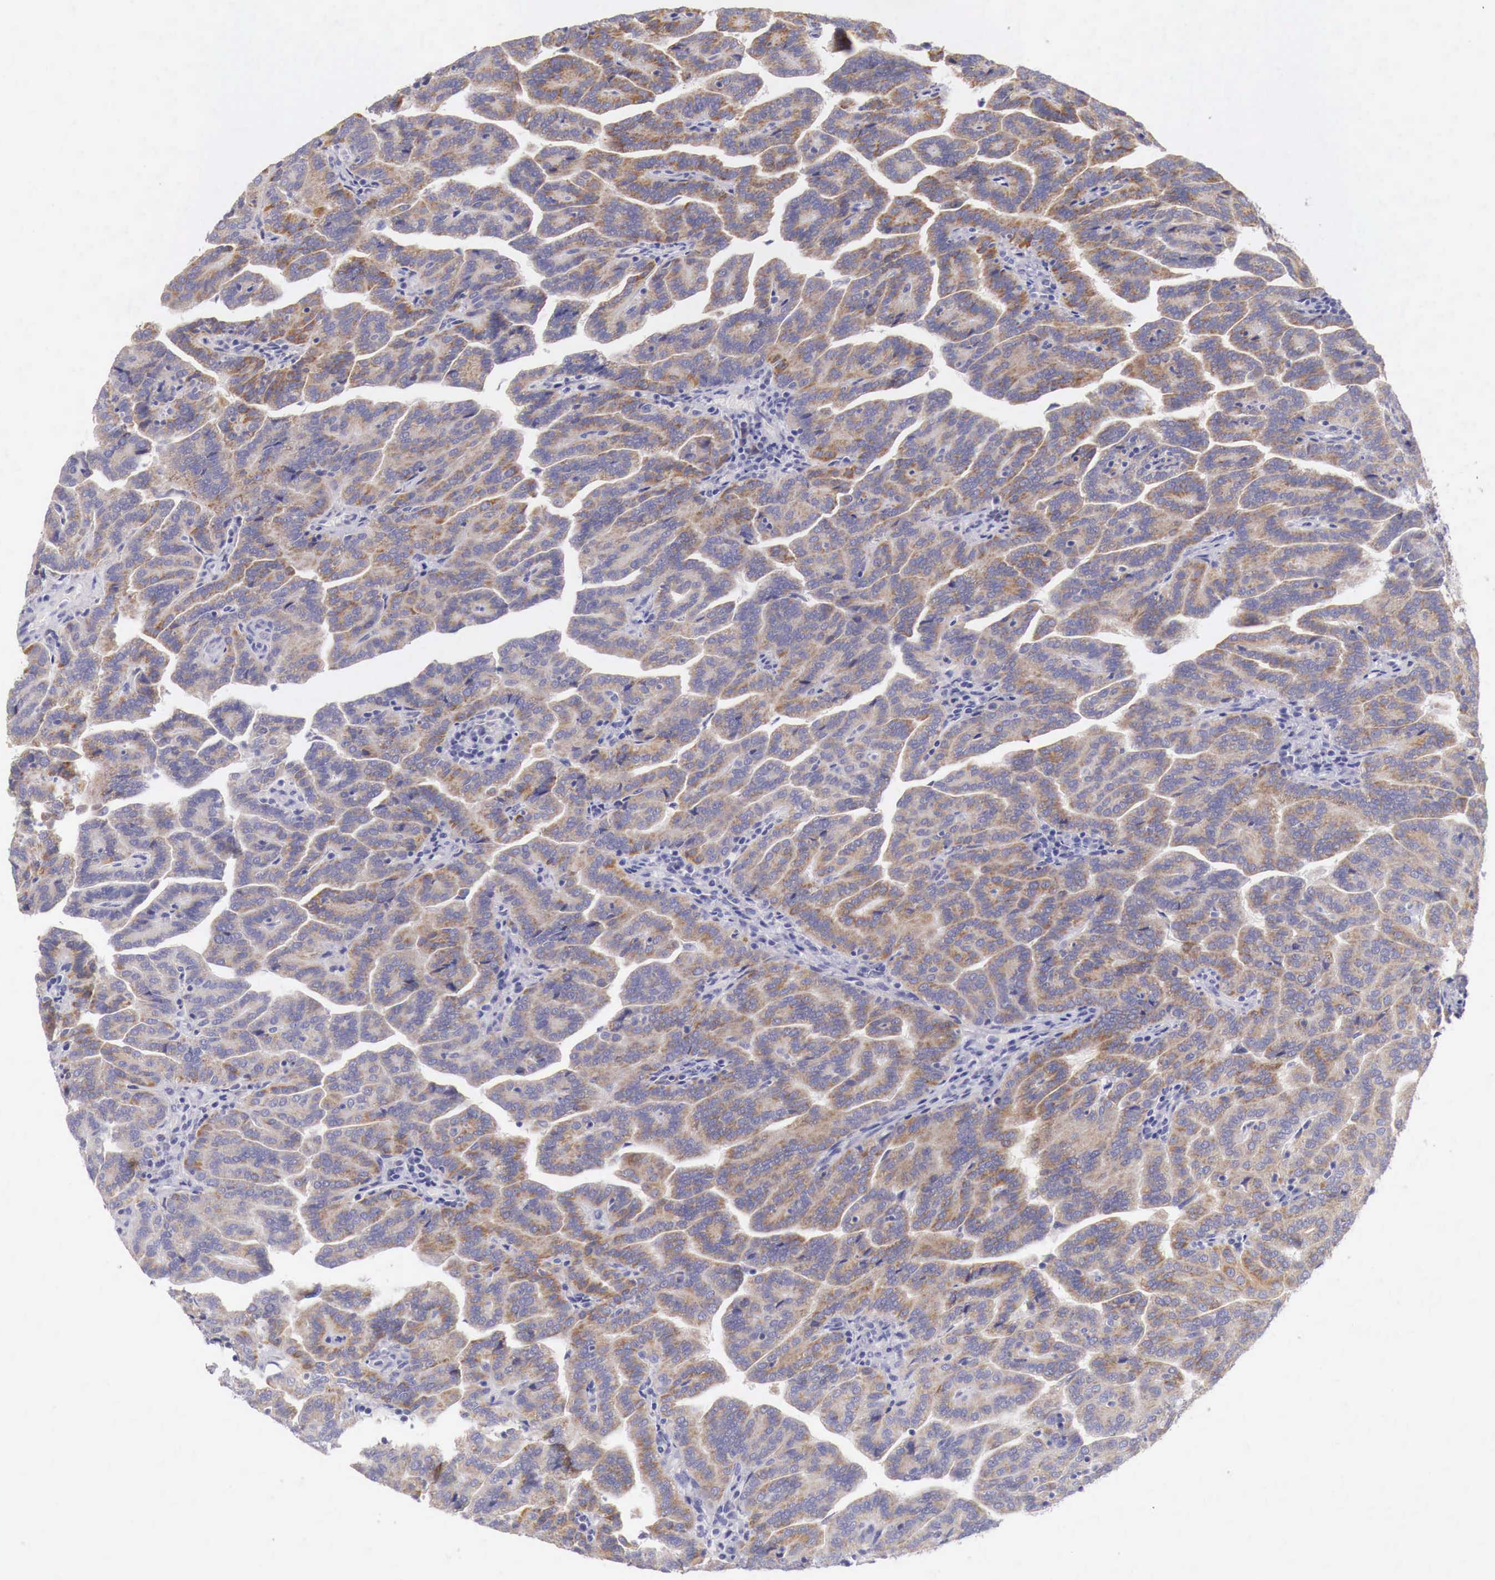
{"staining": {"intensity": "moderate", "quantity": ">75%", "location": "cytoplasmic/membranous"}, "tissue": "renal cancer", "cell_type": "Tumor cells", "image_type": "cancer", "snomed": [{"axis": "morphology", "description": "Adenocarcinoma, NOS"}, {"axis": "topography", "description": "Kidney"}], "caption": "Renal cancer (adenocarcinoma) was stained to show a protein in brown. There is medium levels of moderate cytoplasmic/membranous expression in approximately >75% of tumor cells.", "gene": "NREP", "patient": {"sex": "male", "age": 61}}